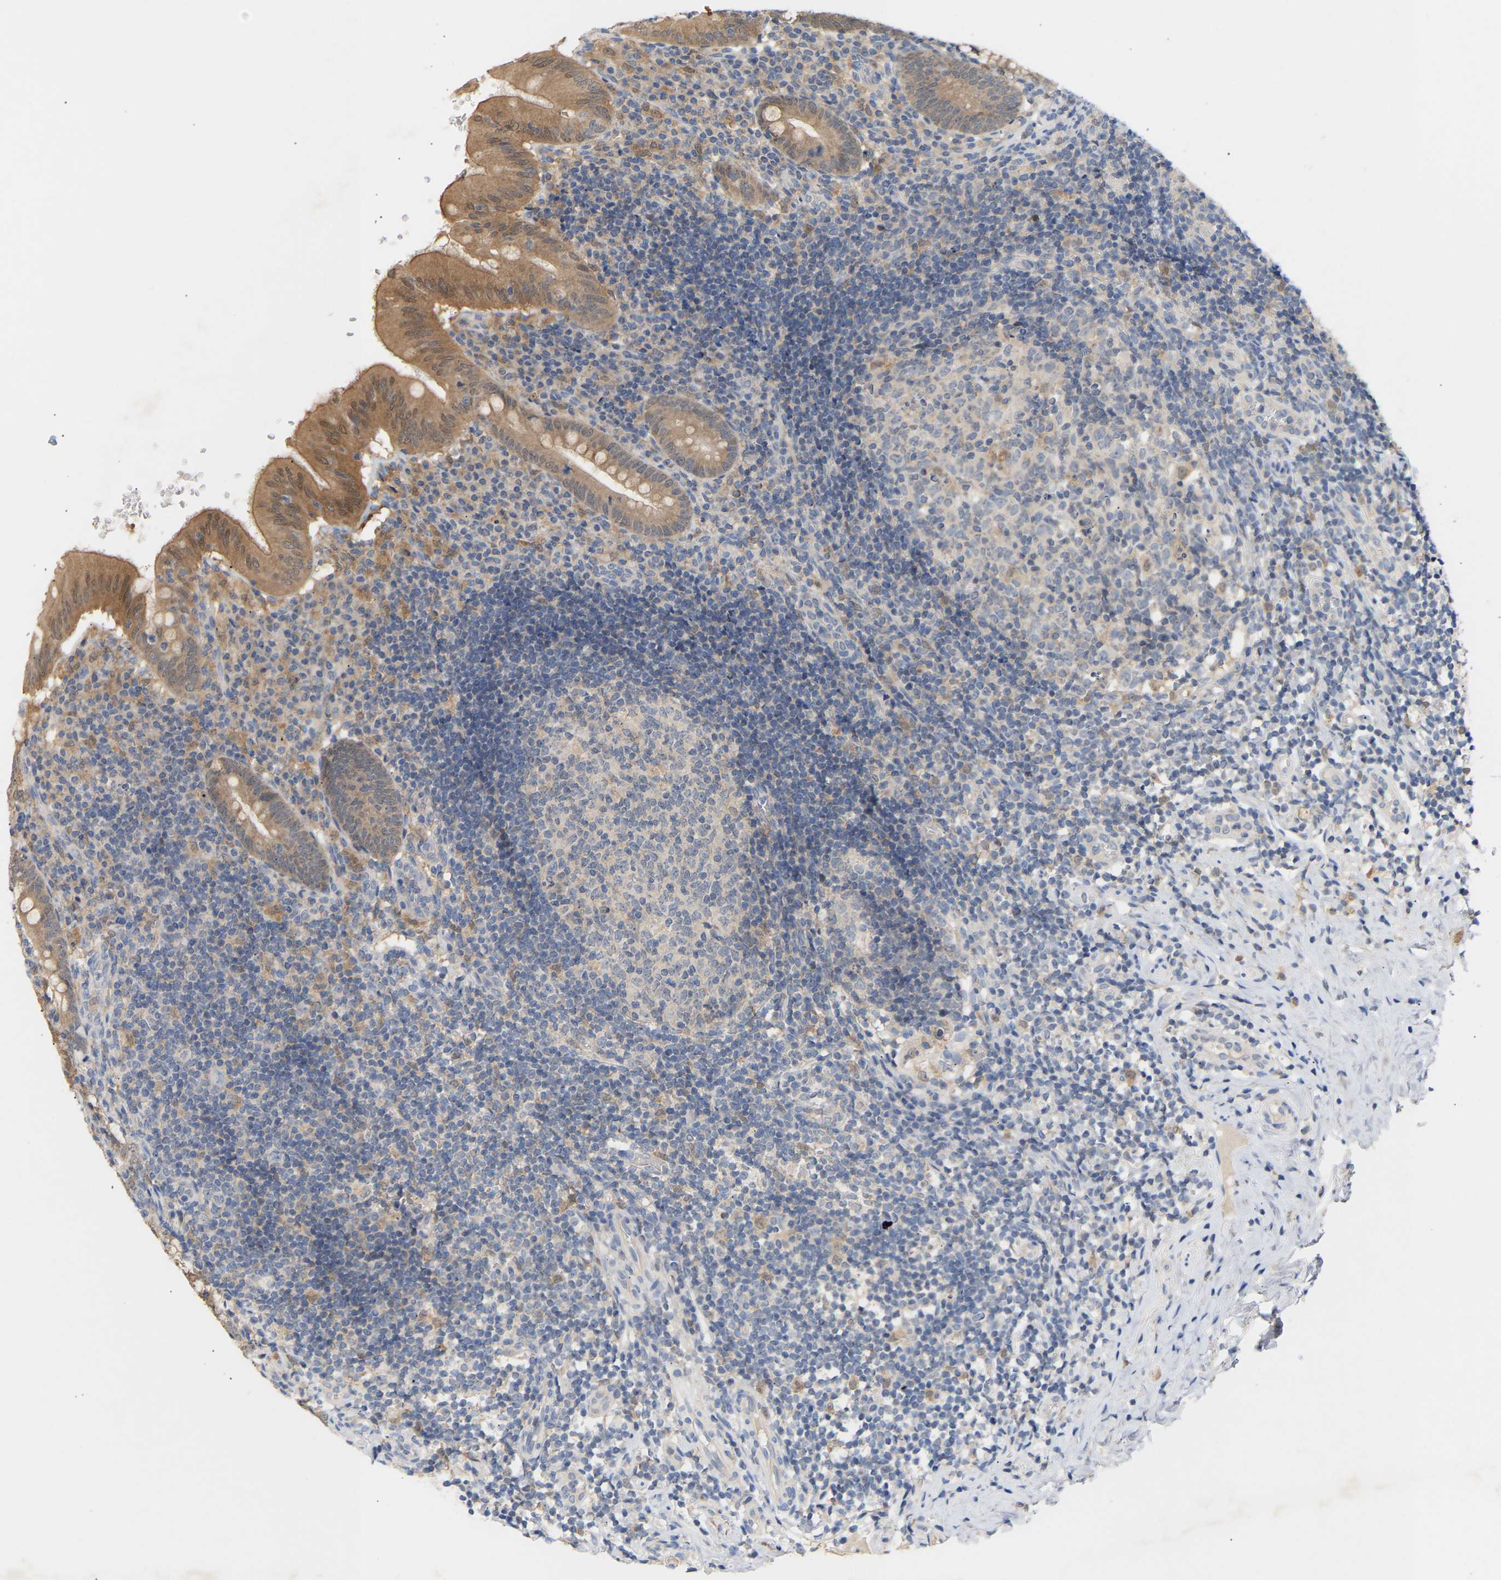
{"staining": {"intensity": "moderate", "quantity": ">75%", "location": "cytoplasmic/membranous,nuclear"}, "tissue": "appendix", "cell_type": "Glandular cells", "image_type": "normal", "snomed": [{"axis": "morphology", "description": "Normal tissue, NOS"}, {"axis": "topography", "description": "Appendix"}], "caption": "This histopathology image demonstrates normal appendix stained with IHC to label a protein in brown. The cytoplasmic/membranous,nuclear of glandular cells show moderate positivity for the protein. Nuclei are counter-stained blue.", "gene": "TPMT", "patient": {"sex": "male", "age": 8}}